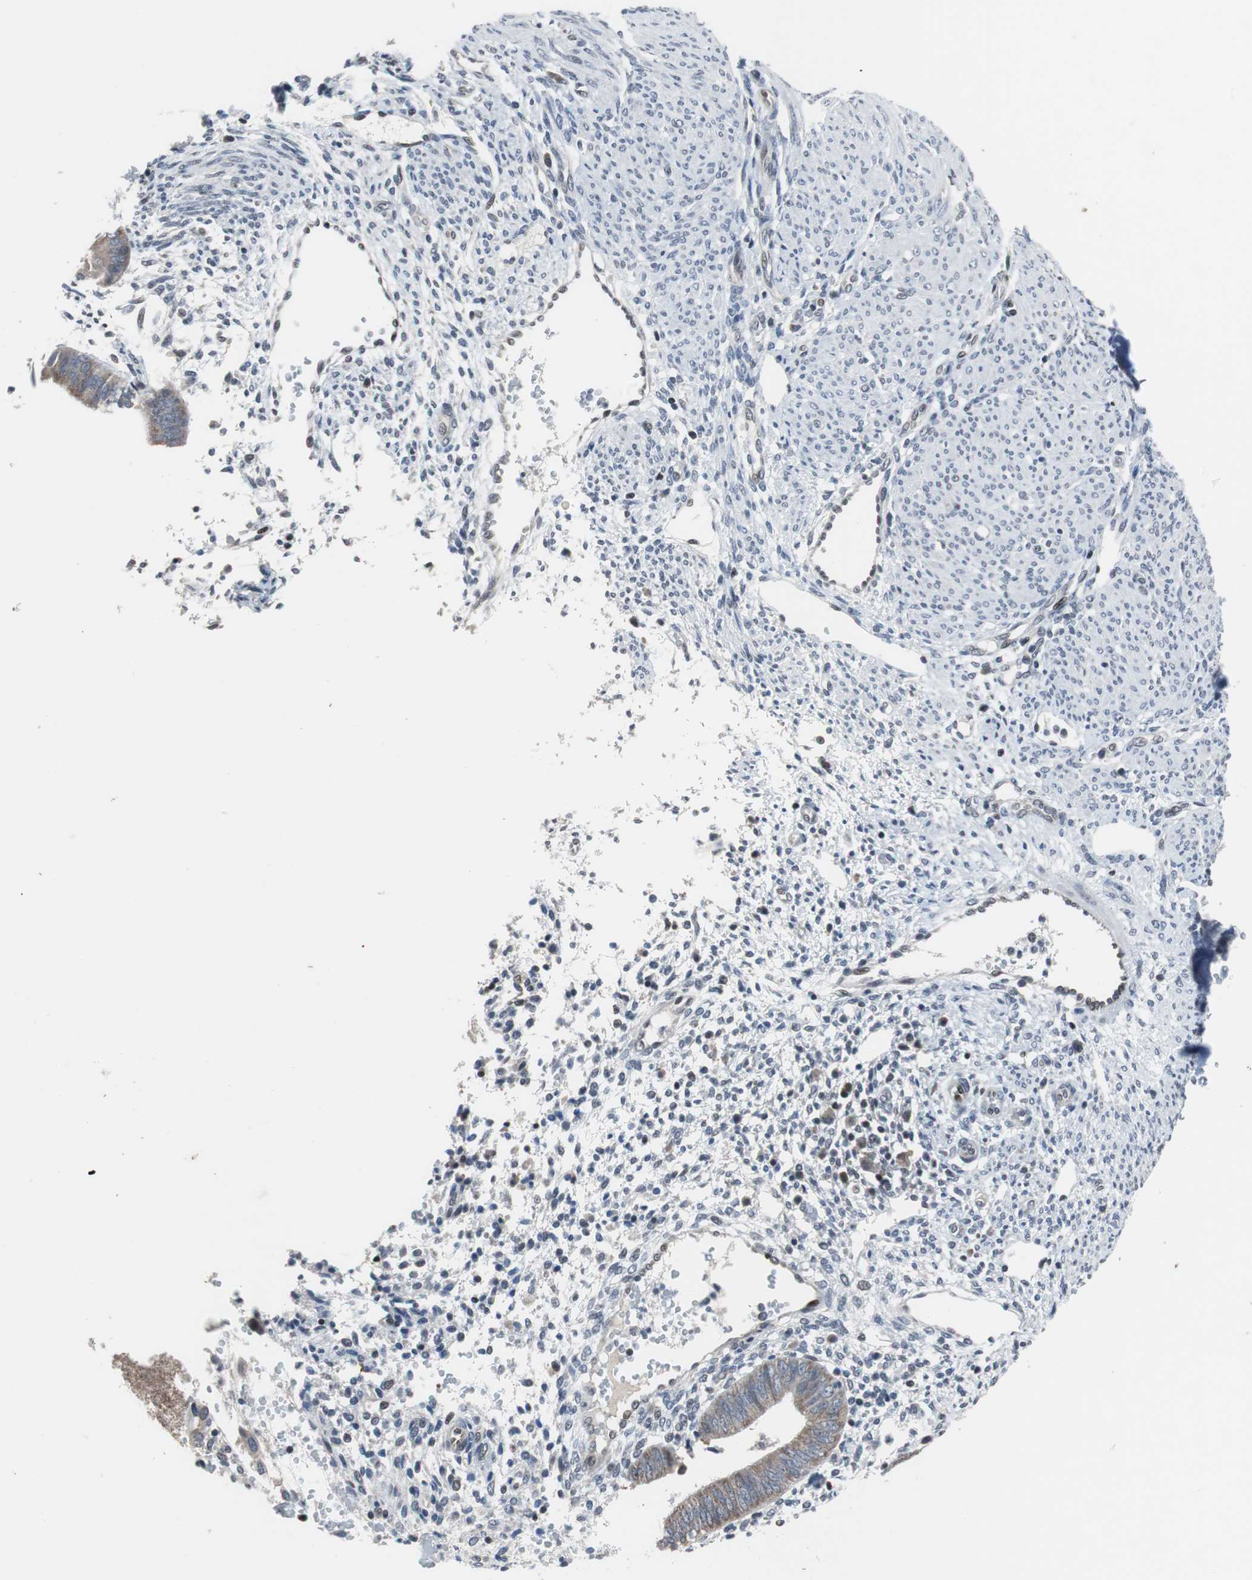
{"staining": {"intensity": "weak", "quantity": "<25%", "location": "cytoplasmic/membranous"}, "tissue": "endometrium", "cell_type": "Cells in endometrial stroma", "image_type": "normal", "snomed": [{"axis": "morphology", "description": "Normal tissue, NOS"}, {"axis": "topography", "description": "Endometrium"}], "caption": "This is a photomicrograph of IHC staining of unremarkable endometrium, which shows no staining in cells in endometrial stroma. (DAB (3,3'-diaminobenzidine) immunohistochemistry with hematoxylin counter stain).", "gene": "TP63", "patient": {"sex": "female", "age": 35}}